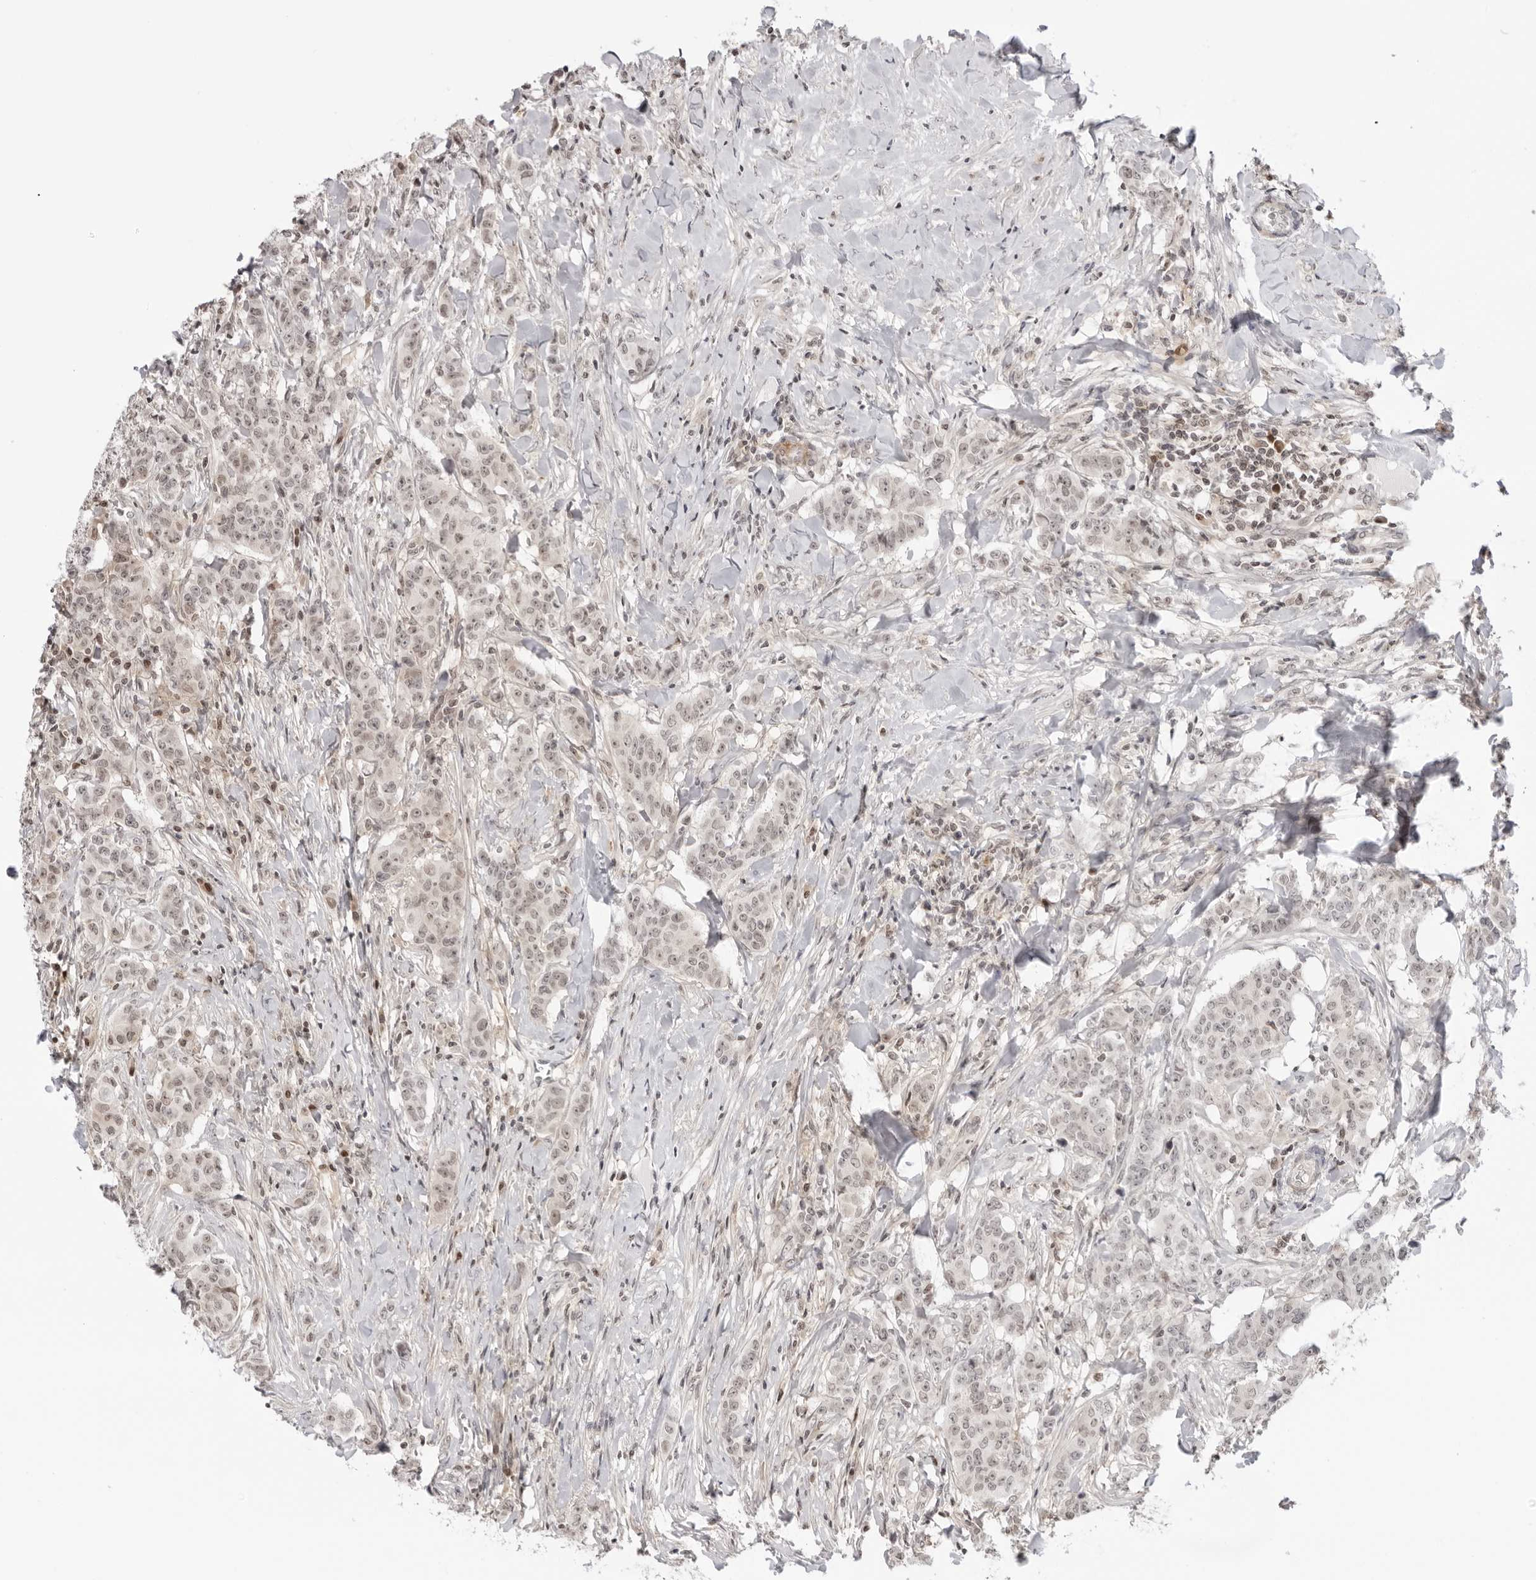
{"staining": {"intensity": "weak", "quantity": ">75%", "location": "nuclear"}, "tissue": "breast cancer", "cell_type": "Tumor cells", "image_type": "cancer", "snomed": [{"axis": "morphology", "description": "Duct carcinoma"}, {"axis": "topography", "description": "Breast"}], "caption": "Immunohistochemistry (DAB) staining of breast infiltrating ductal carcinoma demonstrates weak nuclear protein staining in approximately >75% of tumor cells.", "gene": "RNF146", "patient": {"sex": "female", "age": 40}}